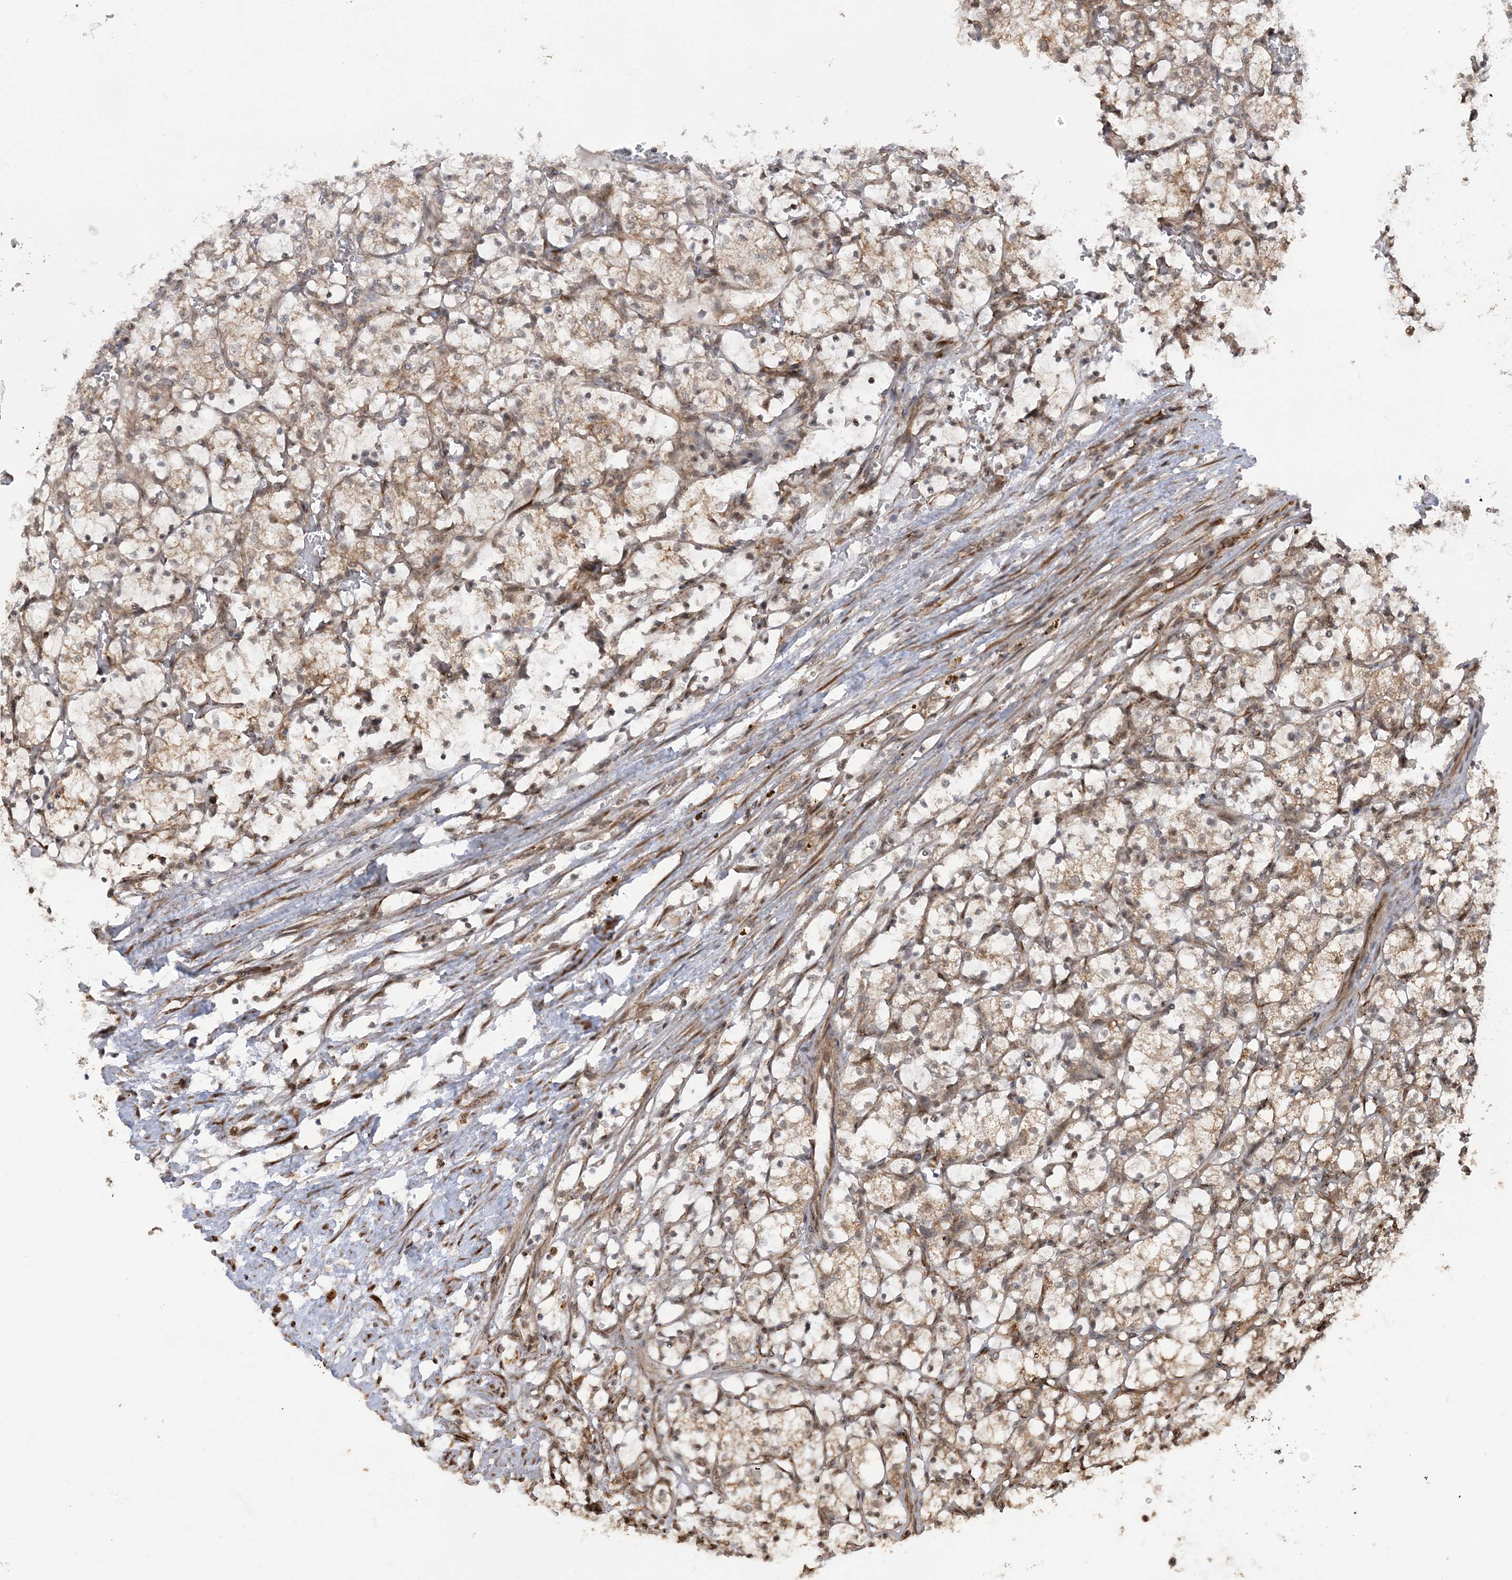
{"staining": {"intensity": "weak", "quantity": ">75%", "location": "cytoplasmic/membranous,nuclear"}, "tissue": "renal cancer", "cell_type": "Tumor cells", "image_type": "cancer", "snomed": [{"axis": "morphology", "description": "Adenocarcinoma, NOS"}, {"axis": "topography", "description": "Kidney"}], "caption": "Immunohistochemical staining of human renal cancer shows weak cytoplasmic/membranous and nuclear protein expression in approximately >75% of tumor cells.", "gene": "MRPL47", "patient": {"sex": "female", "age": 69}}